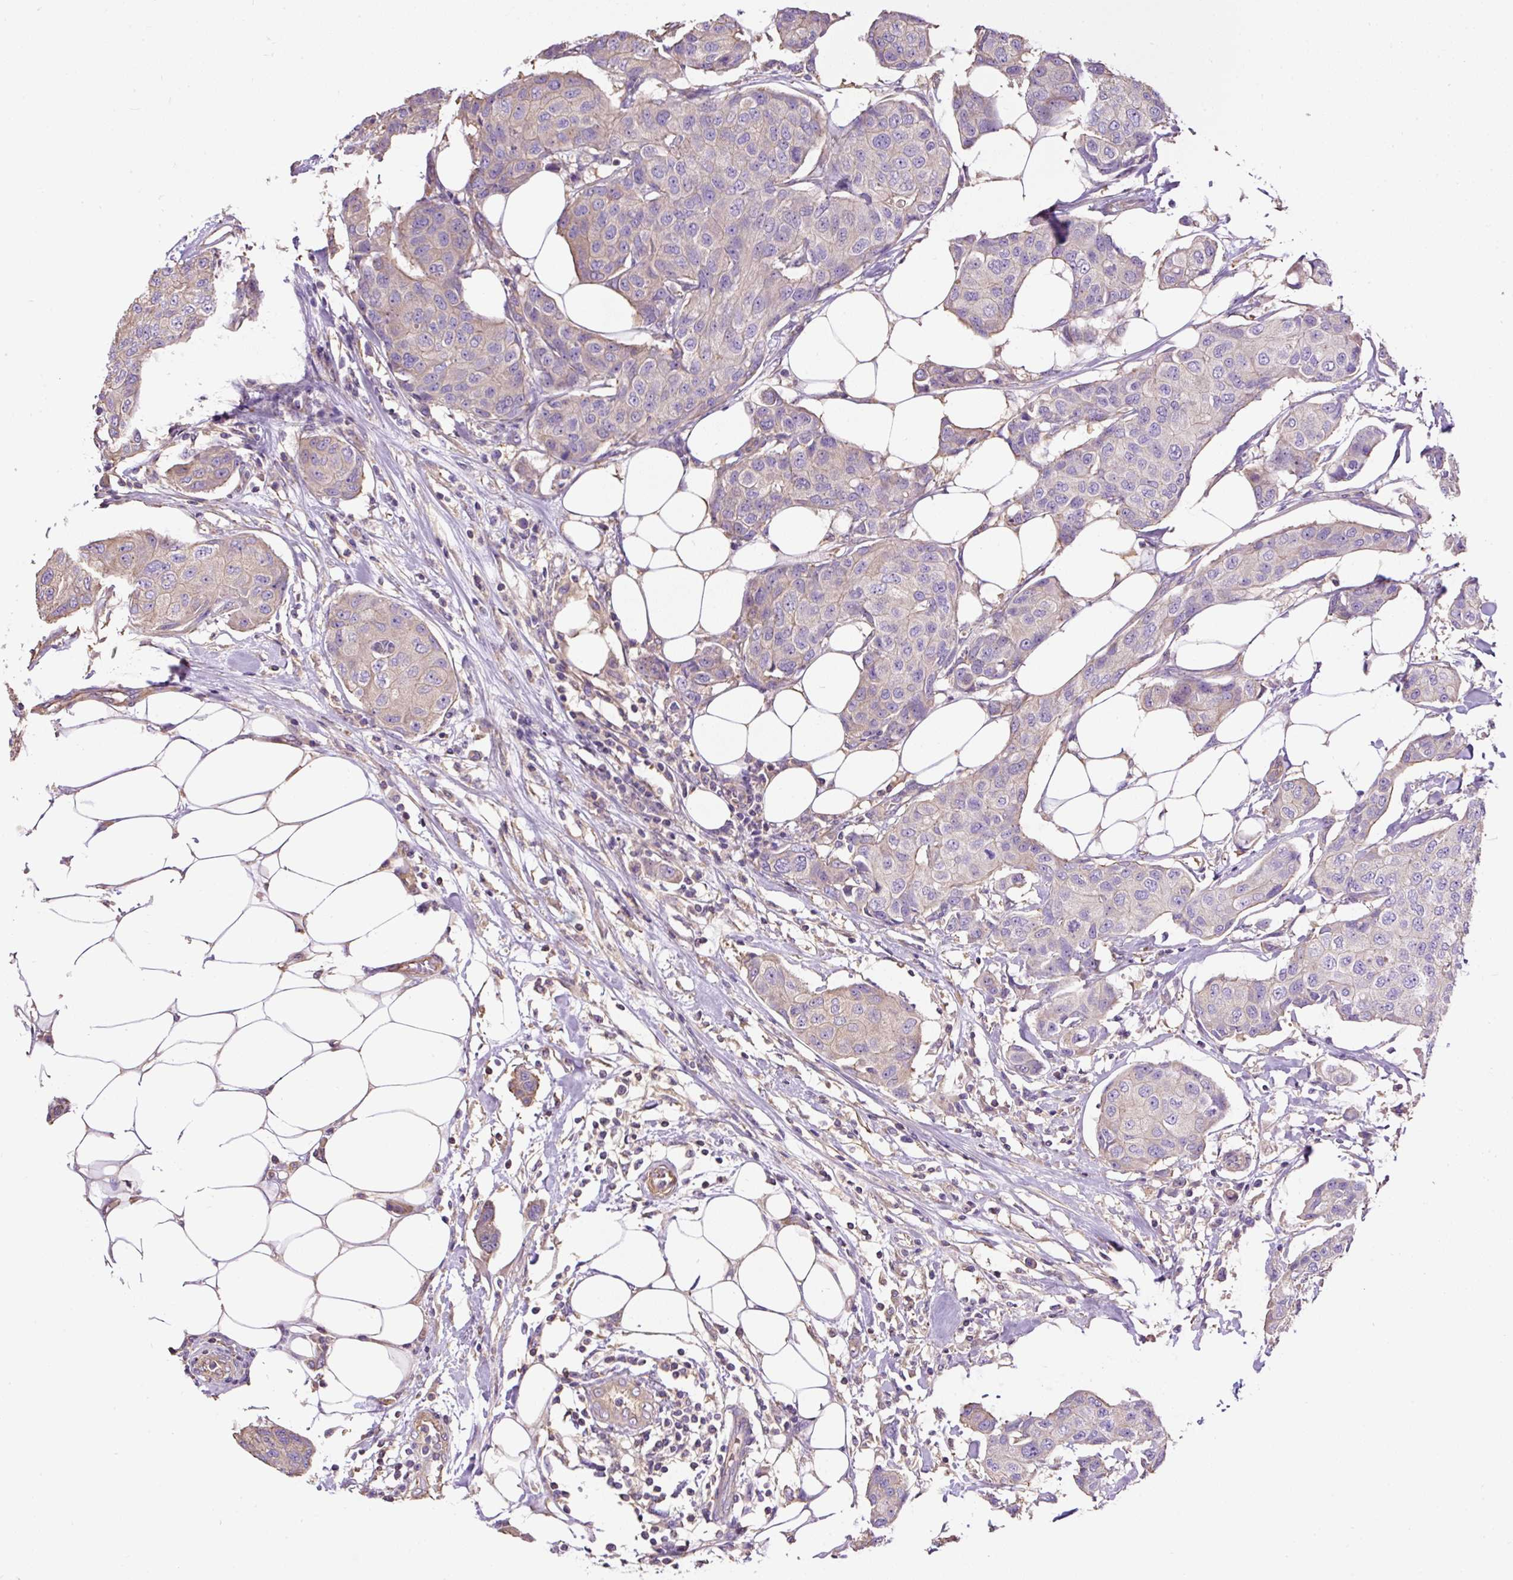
{"staining": {"intensity": "weak", "quantity": "25%-75%", "location": "cytoplasmic/membranous"}, "tissue": "breast cancer", "cell_type": "Tumor cells", "image_type": "cancer", "snomed": [{"axis": "morphology", "description": "Duct carcinoma"}, {"axis": "topography", "description": "Breast"}, {"axis": "topography", "description": "Lymph node"}], "caption": "This micrograph displays IHC staining of human infiltrating ductal carcinoma (breast), with low weak cytoplasmic/membranous expression in approximately 25%-75% of tumor cells.", "gene": "PDIA2", "patient": {"sex": "female", "age": 80}}